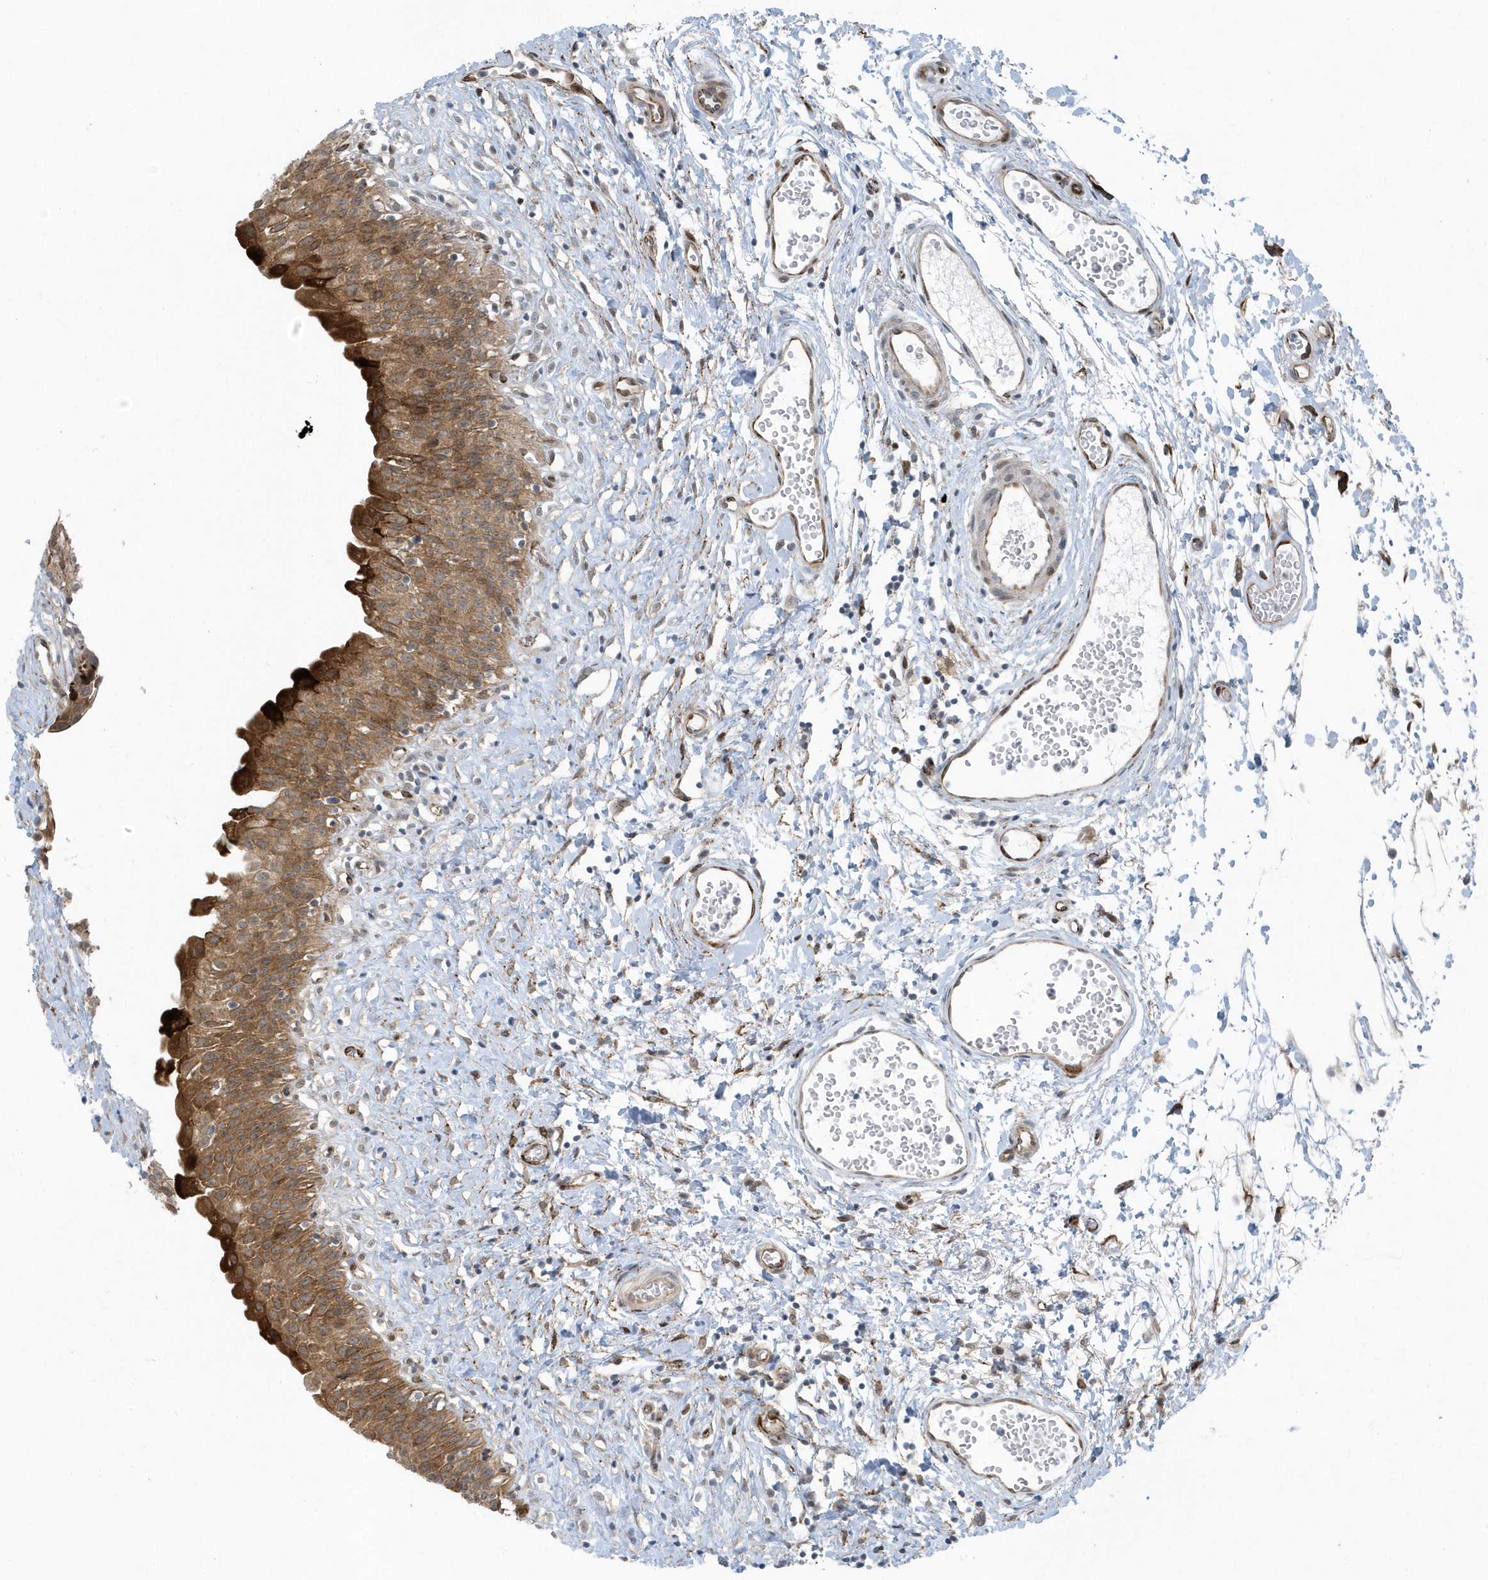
{"staining": {"intensity": "moderate", "quantity": ">75%", "location": "cytoplasmic/membranous"}, "tissue": "urinary bladder", "cell_type": "Urothelial cells", "image_type": "normal", "snomed": [{"axis": "morphology", "description": "Normal tissue, NOS"}, {"axis": "topography", "description": "Urinary bladder"}], "caption": "IHC photomicrograph of benign urinary bladder stained for a protein (brown), which demonstrates medium levels of moderate cytoplasmic/membranous positivity in approximately >75% of urothelial cells.", "gene": "FAM98A", "patient": {"sex": "male", "age": 51}}